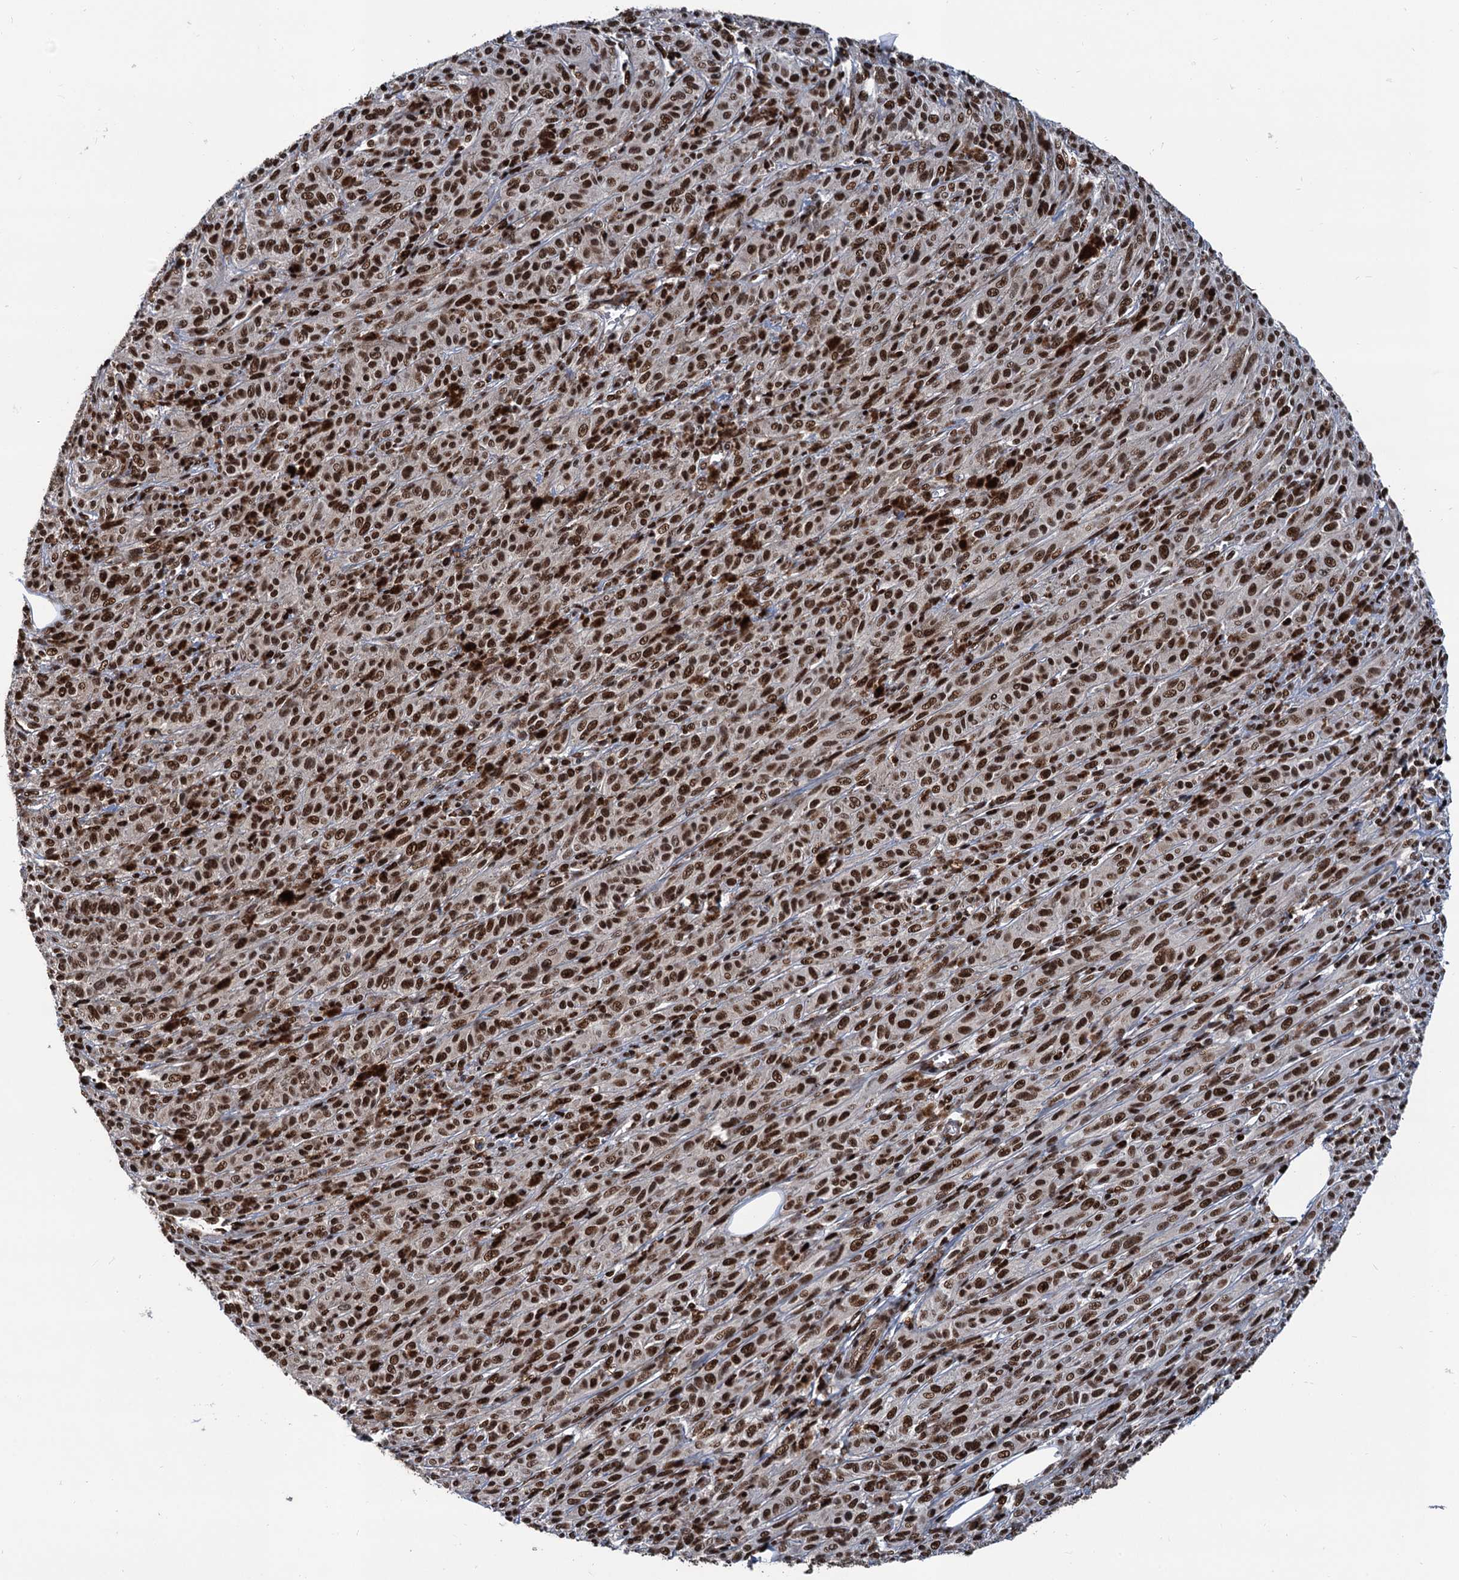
{"staining": {"intensity": "strong", "quantity": ">75%", "location": "nuclear"}, "tissue": "melanoma", "cell_type": "Tumor cells", "image_type": "cancer", "snomed": [{"axis": "morphology", "description": "Malignant melanoma, NOS"}, {"axis": "topography", "description": "Skin"}], "caption": "Melanoma stained for a protein (brown) demonstrates strong nuclear positive staining in about >75% of tumor cells.", "gene": "PPP4R1", "patient": {"sex": "female", "age": 52}}